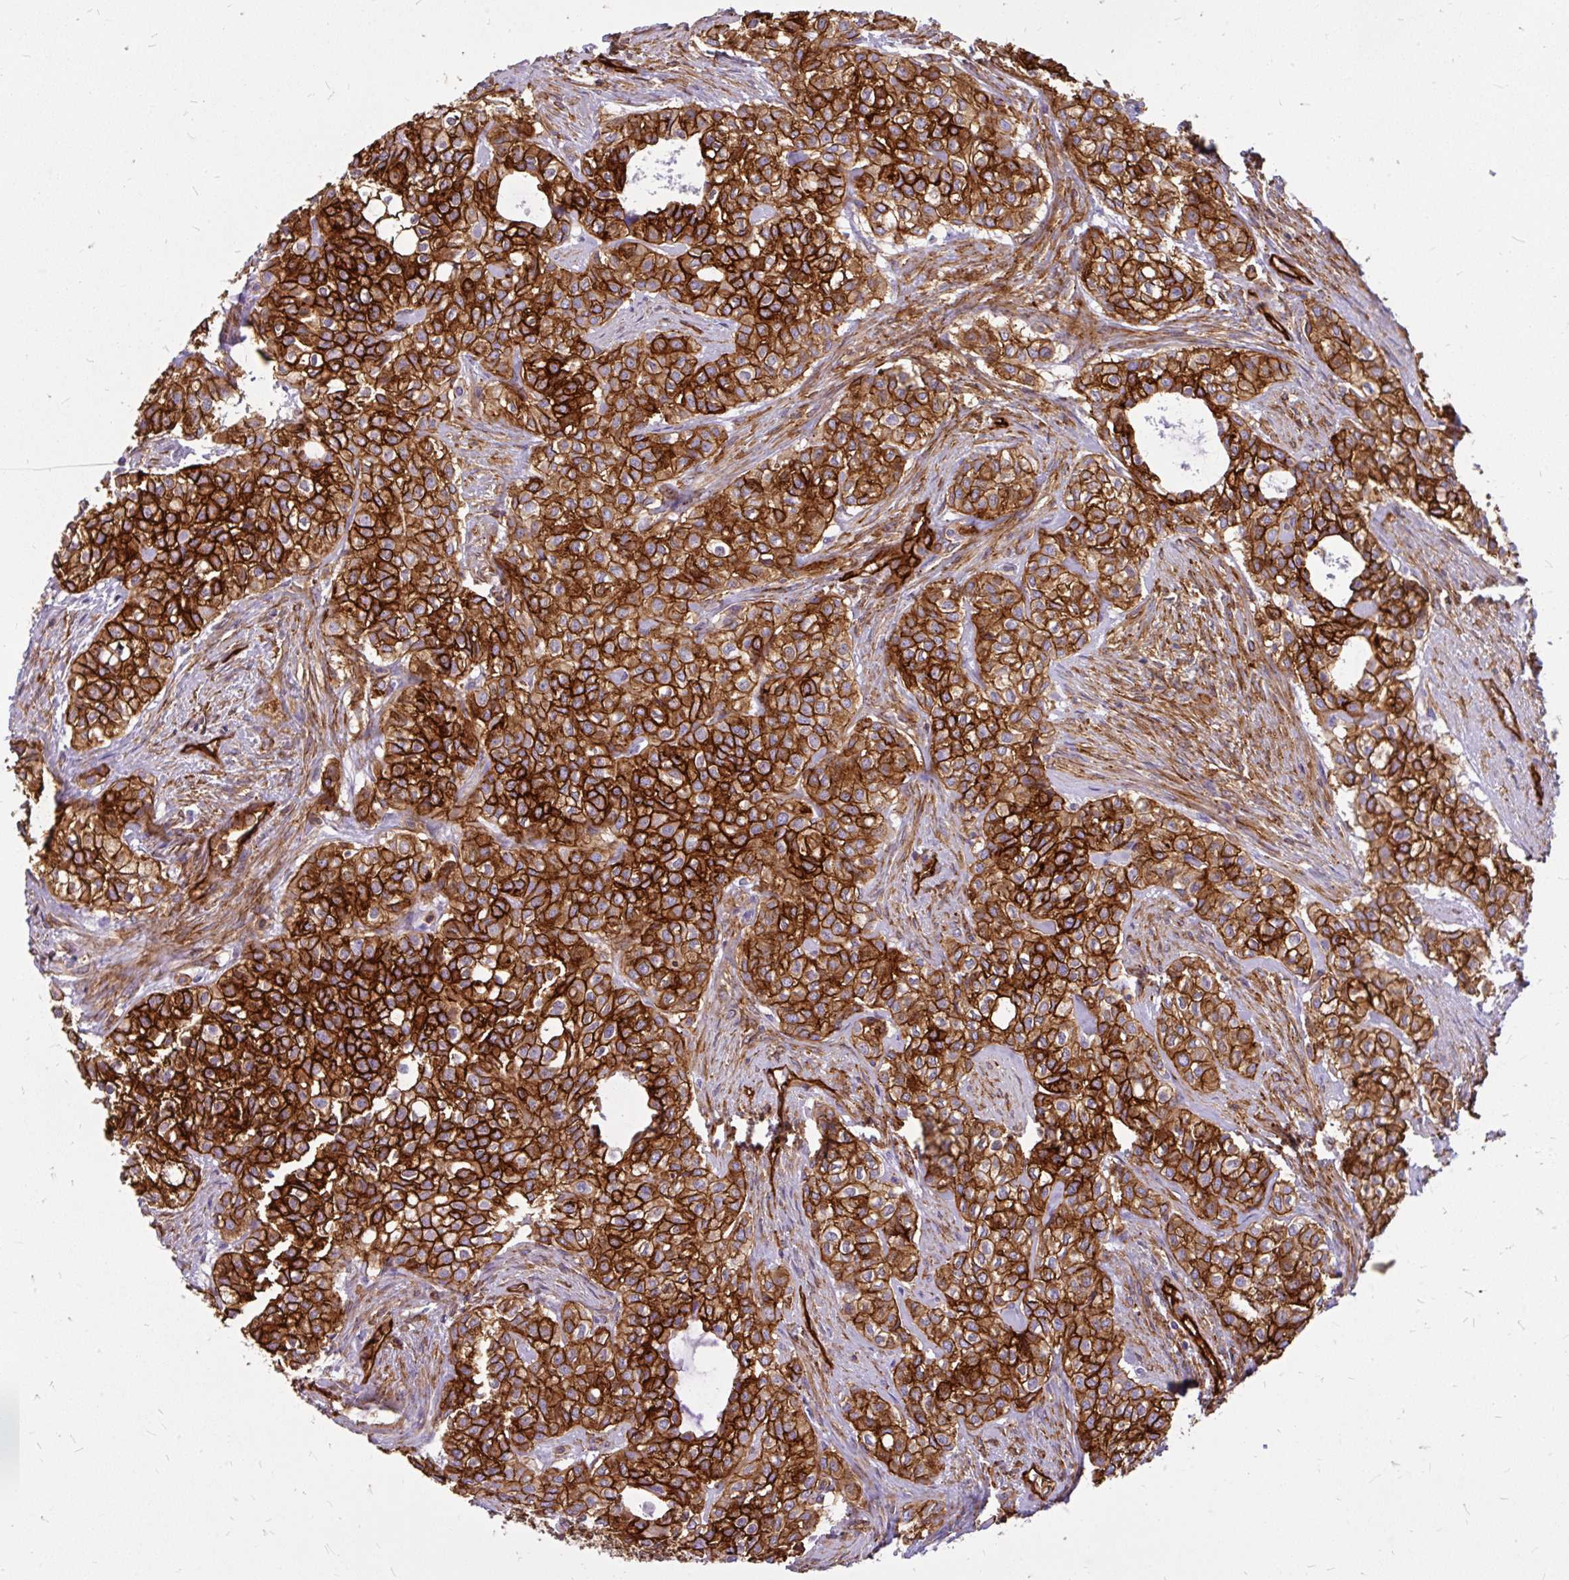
{"staining": {"intensity": "strong", "quantity": ">75%", "location": "cytoplasmic/membranous"}, "tissue": "head and neck cancer", "cell_type": "Tumor cells", "image_type": "cancer", "snomed": [{"axis": "morphology", "description": "Adenocarcinoma, NOS"}, {"axis": "topography", "description": "Head-Neck"}], "caption": "Protein positivity by IHC shows strong cytoplasmic/membranous staining in approximately >75% of tumor cells in head and neck cancer (adenocarcinoma).", "gene": "MAP1LC3B", "patient": {"sex": "male", "age": 81}}